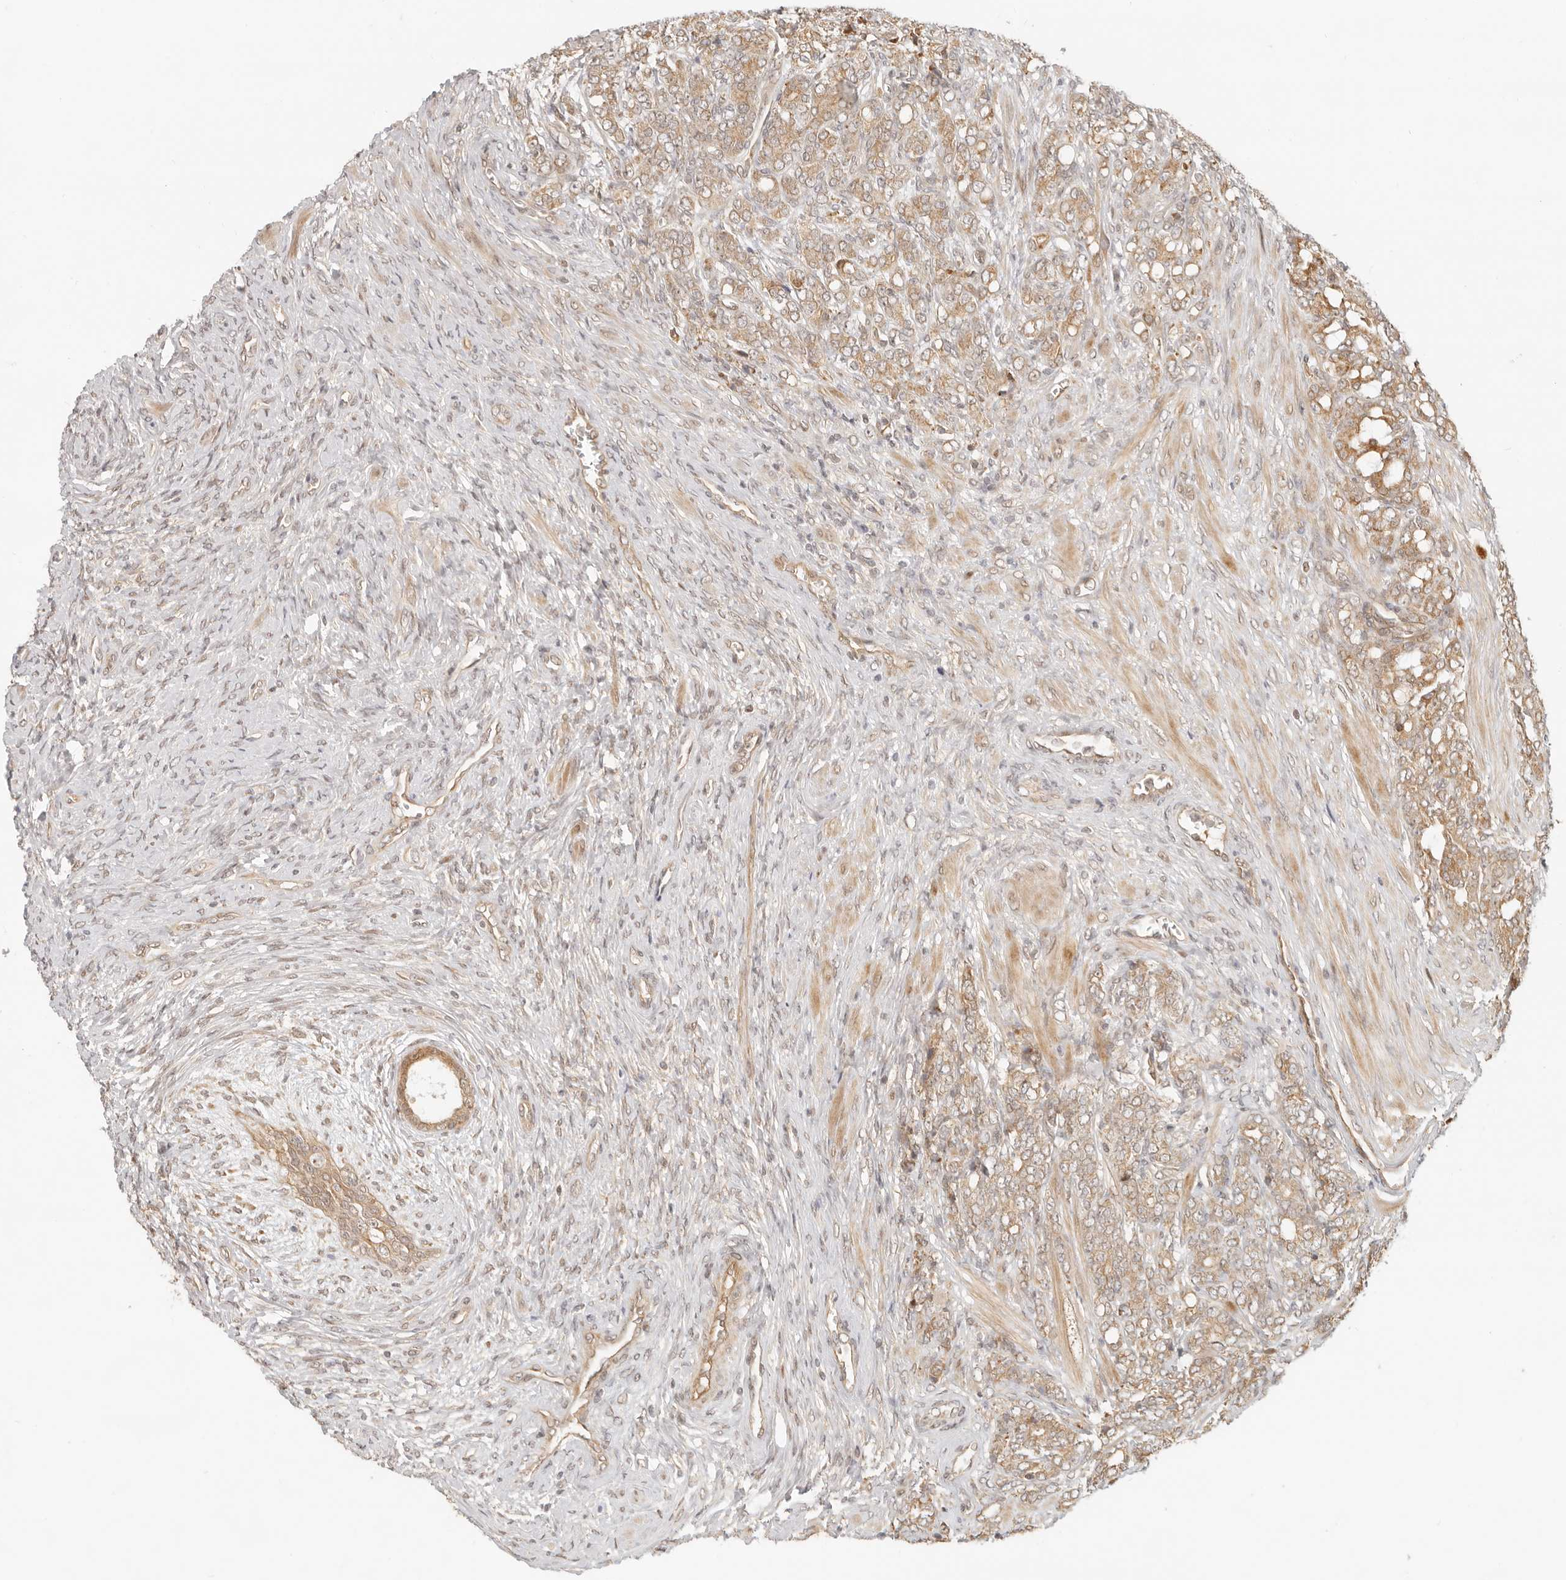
{"staining": {"intensity": "moderate", "quantity": ">75%", "location": "cytoplasmic/membranous,nuclear"}, "tissue": "prostate cancer", "cell_type": "Tumor cells", "image_type": "cancer", "snomed": [{"axis": "morphology", "description": "Adenocarcinoma, High grade"}, {"axis": "topography", "description": "Prostate"}], "caption": "This is a micrograph of immunohistochemistry (IHC) staining of prostate cancer, which shows moderate expression in the cytoplasmic/membranous and nuclear of tumor cells.", "gene": "TUFT1", "patient": {"sex": "male", "age": 62}}